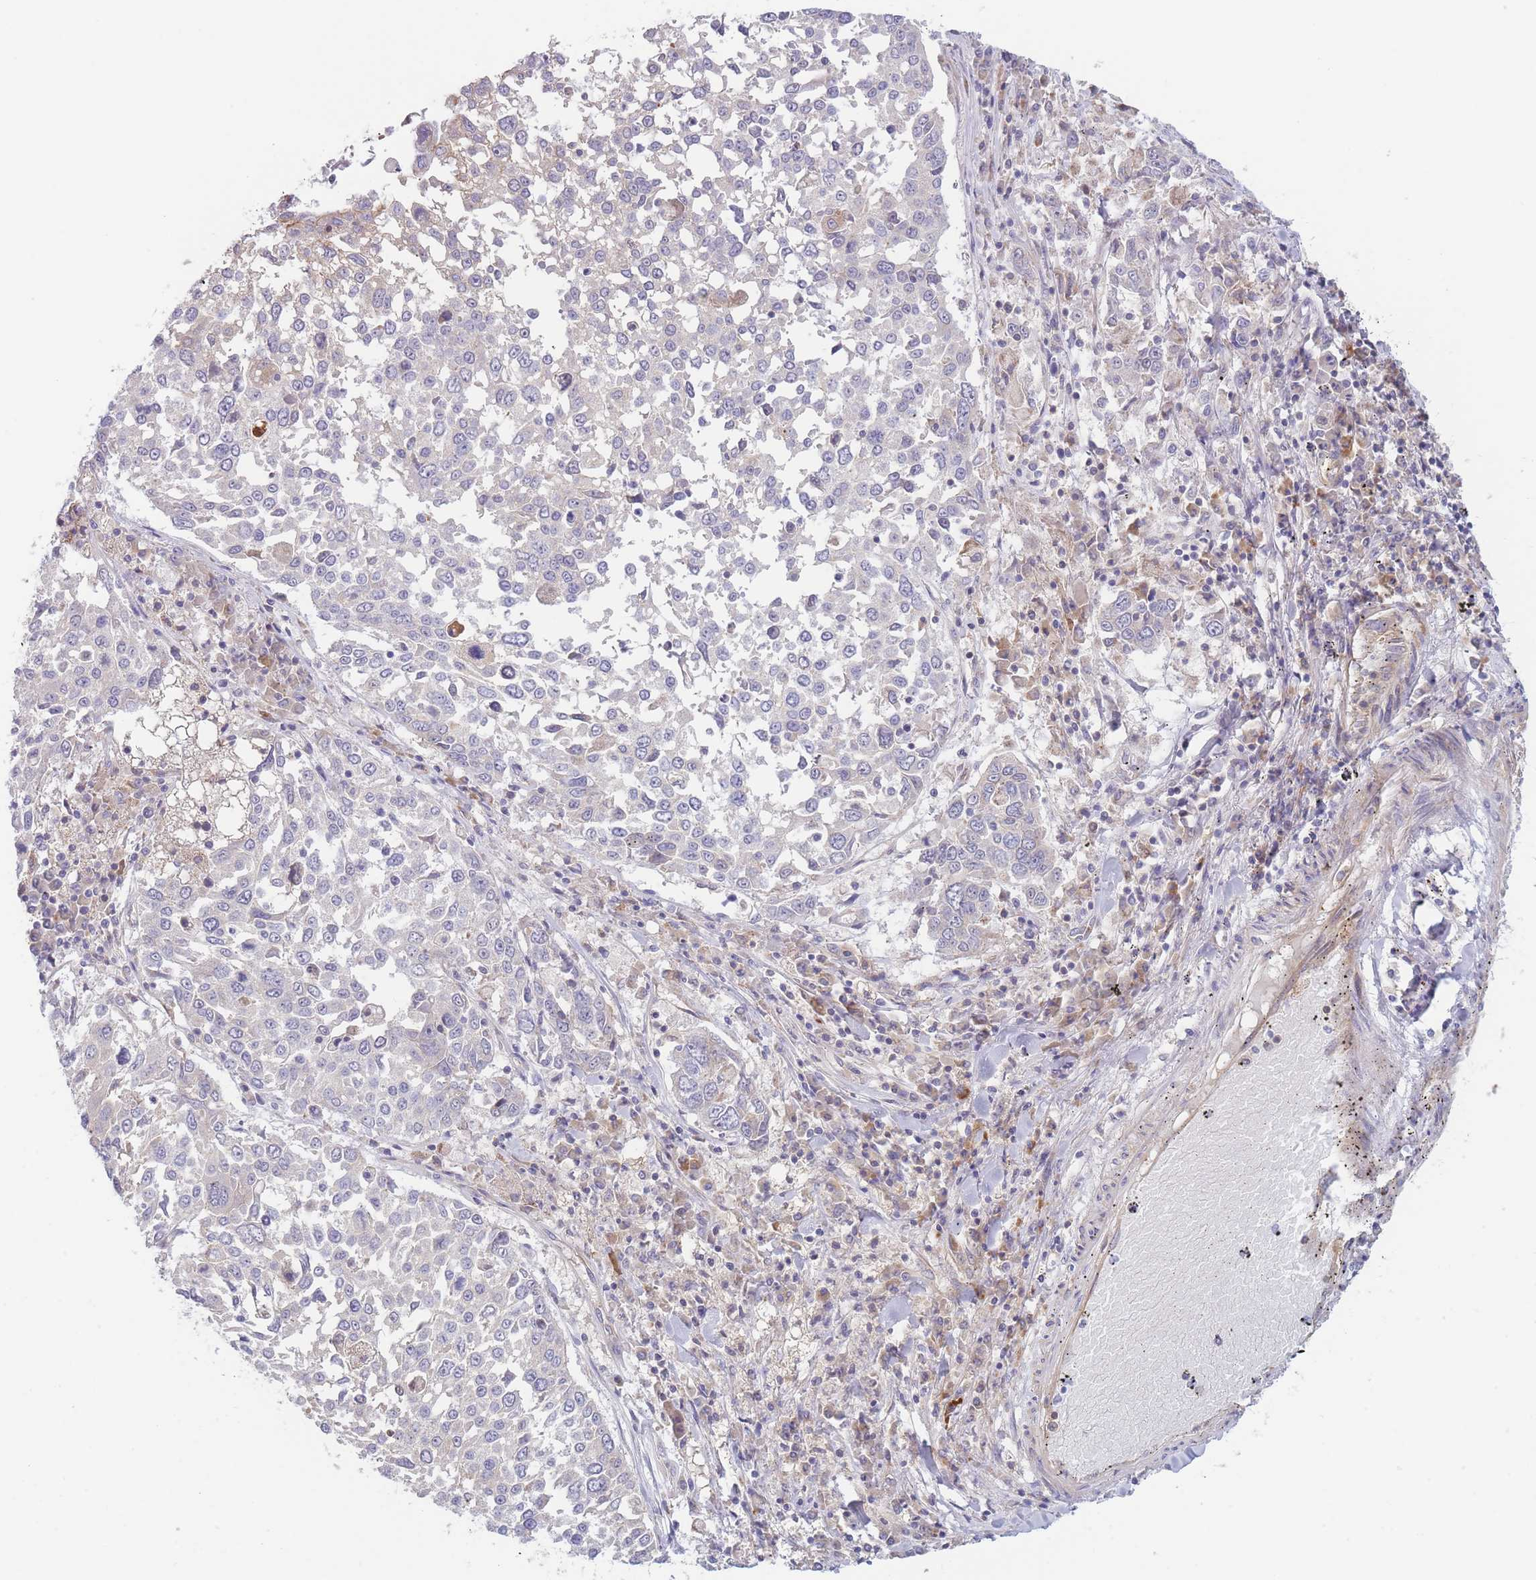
{"staining": {"intensity": "weak", "quantity": "<25%", "location": "cytoplasmic/membranous"}, "tissue": "lung cancer", "cell_type": "Tumor cells", "image_type": "cancer", "snomed": [{"axis": "morphology", "description": "Squamous cell carcinoma, NOS"}, {"axis": "topography", "description": "Lung"}], "caption": "This is a photomicrograph of immunohistochemistry staining of lung squamous cell carcinoma, which shows no expression in tumor cells.", "gene": "WDR93", "patient": {"sex": "male", "age": 65}}